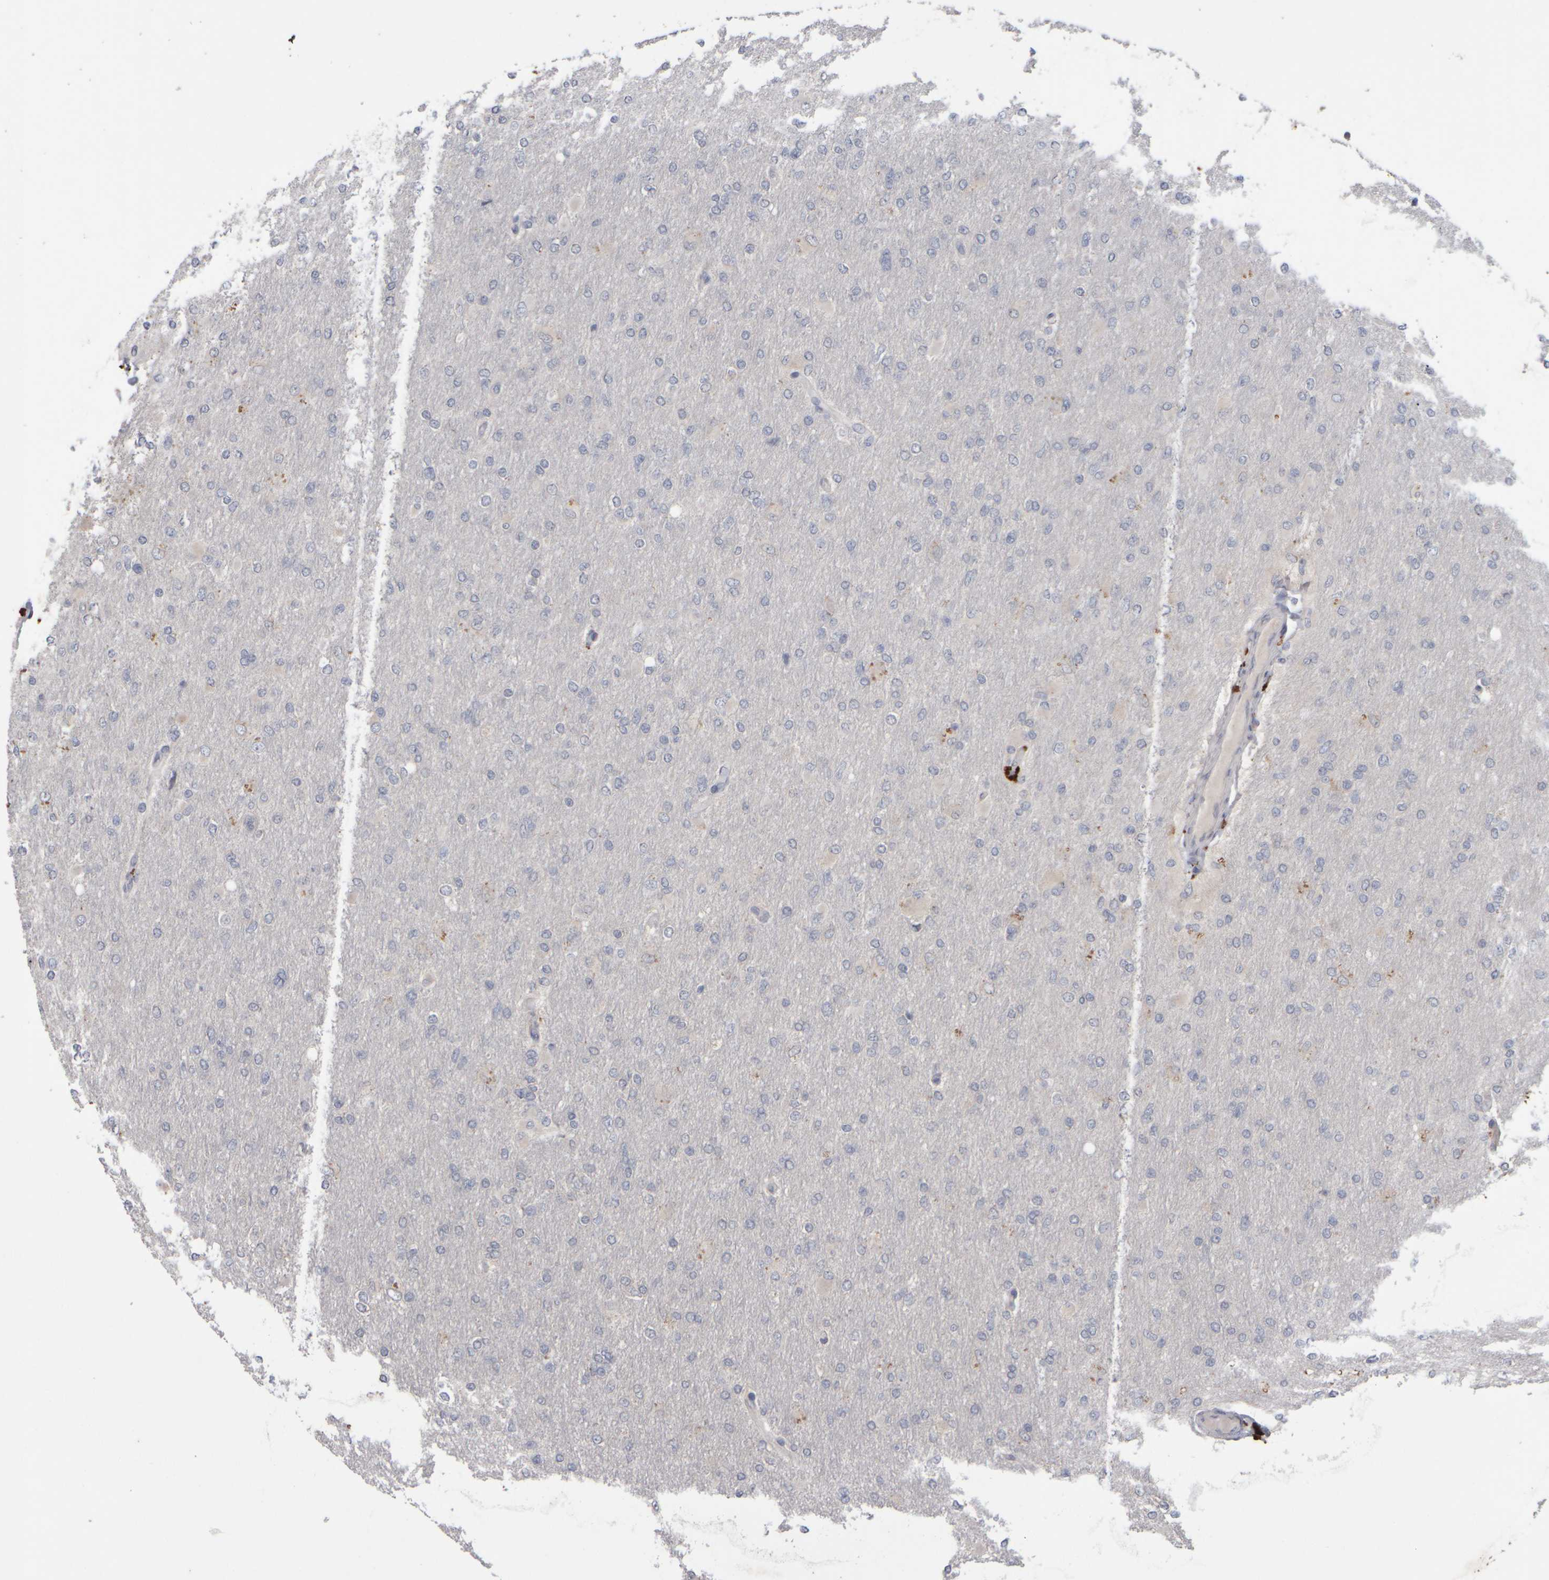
{"staining": {"intensity": "negative", "quantity": "none", "location": "none"}, "tissue": "glioma", "cell_type": "Tumor cells", "image_type": "cancer", "snomed": [{"axis": "morphology", "description": "Glioma, malignant, High grade"}, {"axis": "topography", "description": "Cerebral cortex"}], "caption": "Glioma was stained to show a protein in brown. There is no significant expression in tumor cells. (DAB IHC with hematoxylin counter stain).", "gene": "EPHX2", "patient": {"sex": "female", "age": 36}}